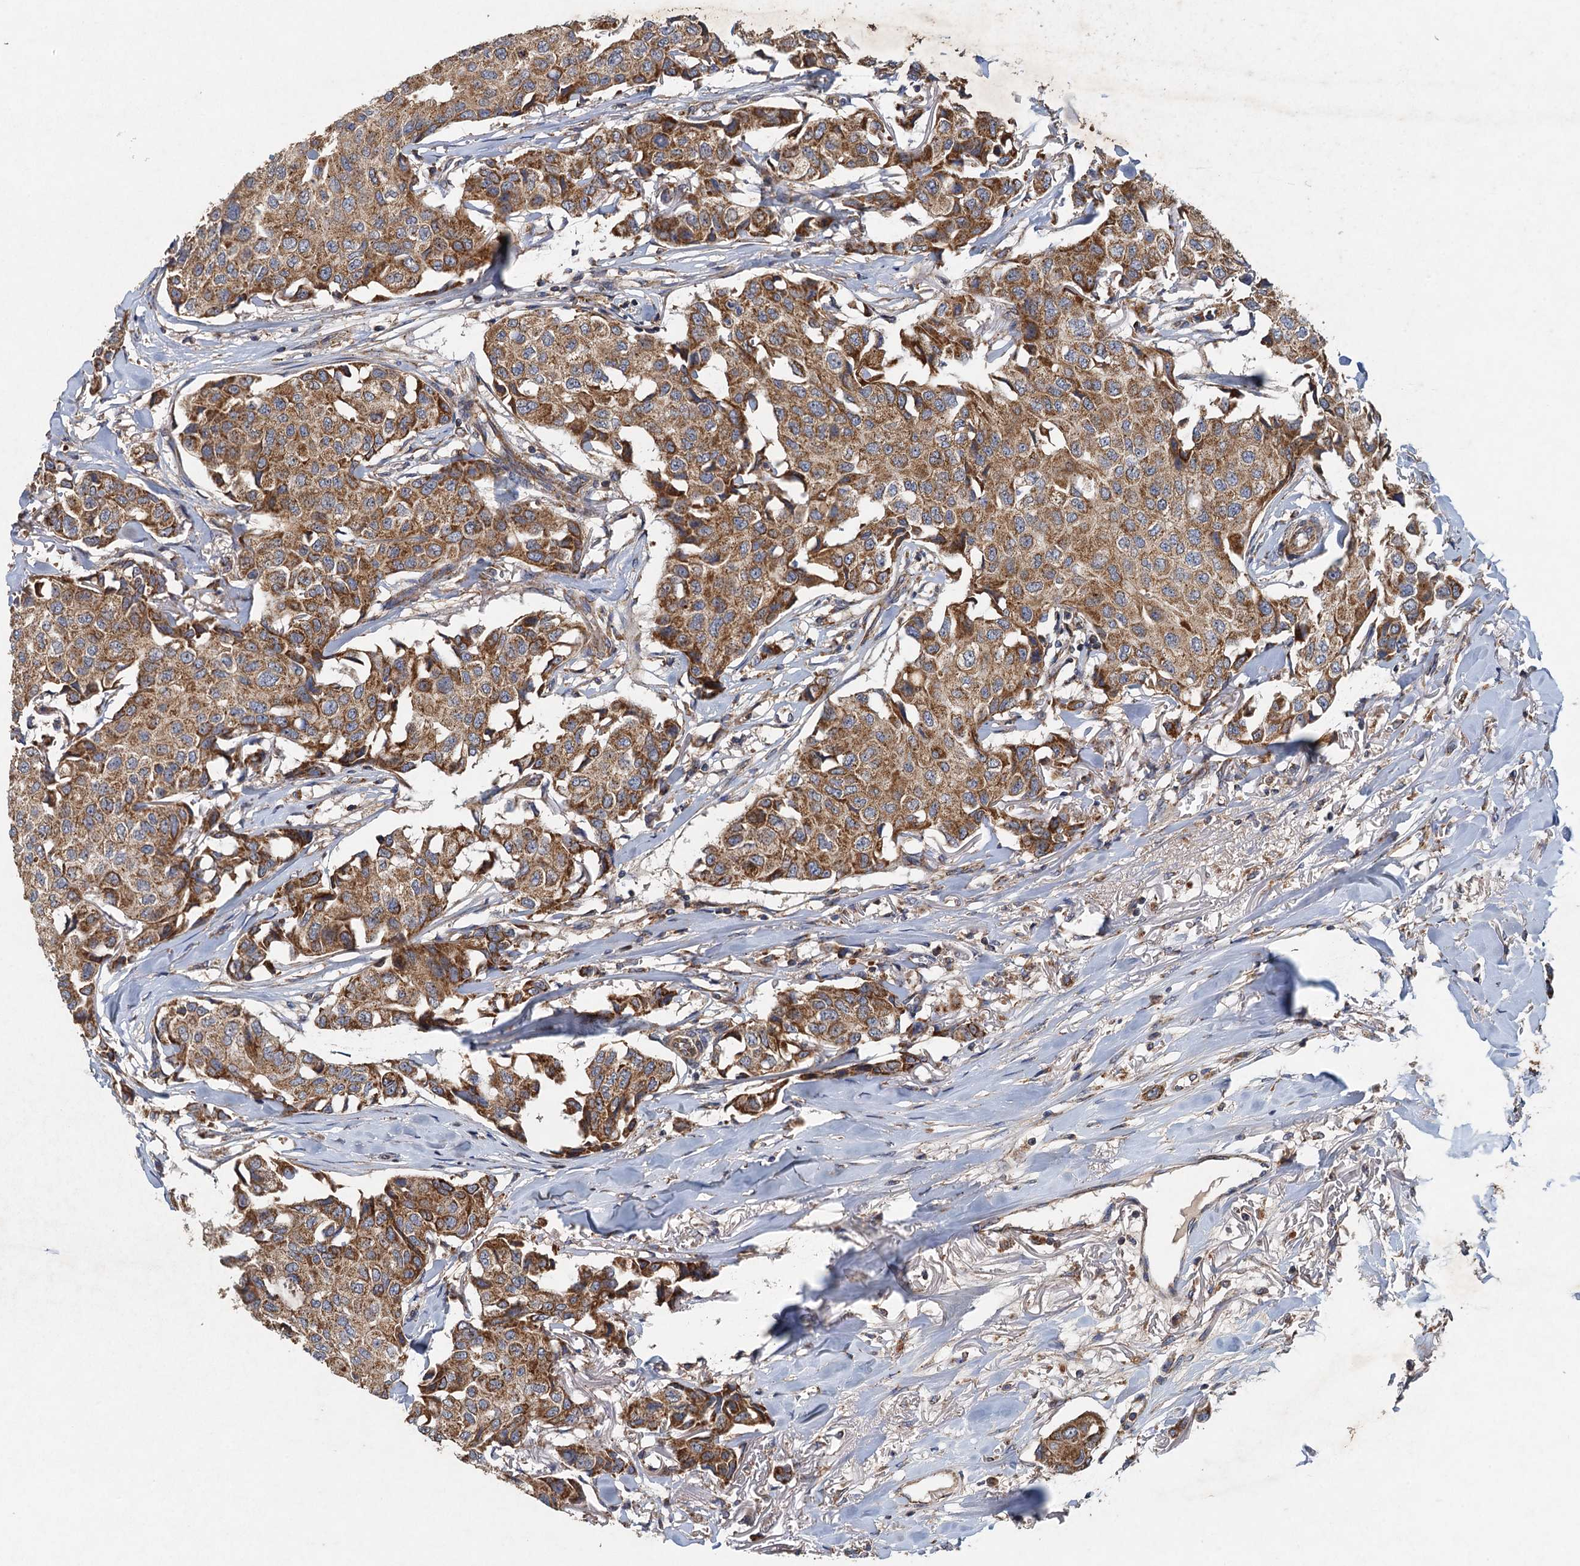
{"staining": {"intensity": "moderate", "quantity": ">75%", "location": "cytoplasmic/membranous"}, "tissue": "breast cancer", "cell_type": "Tumor cells", "image_type": "cancer", "snomed": [{"axis": "morphology", "description": "Duct carcinoma"}, {"axis": "topography", "description": "Breast"}], "caption": "There is medium levels of moderate cytoplasmic/membranous positivity in tumor cells of infiltrating ductal carcinoma (breast), as demonstrated by immunohistochemical staining (brown color).", "gene": "BCS1L", "patient": {"sex": "female", "age": 80}}